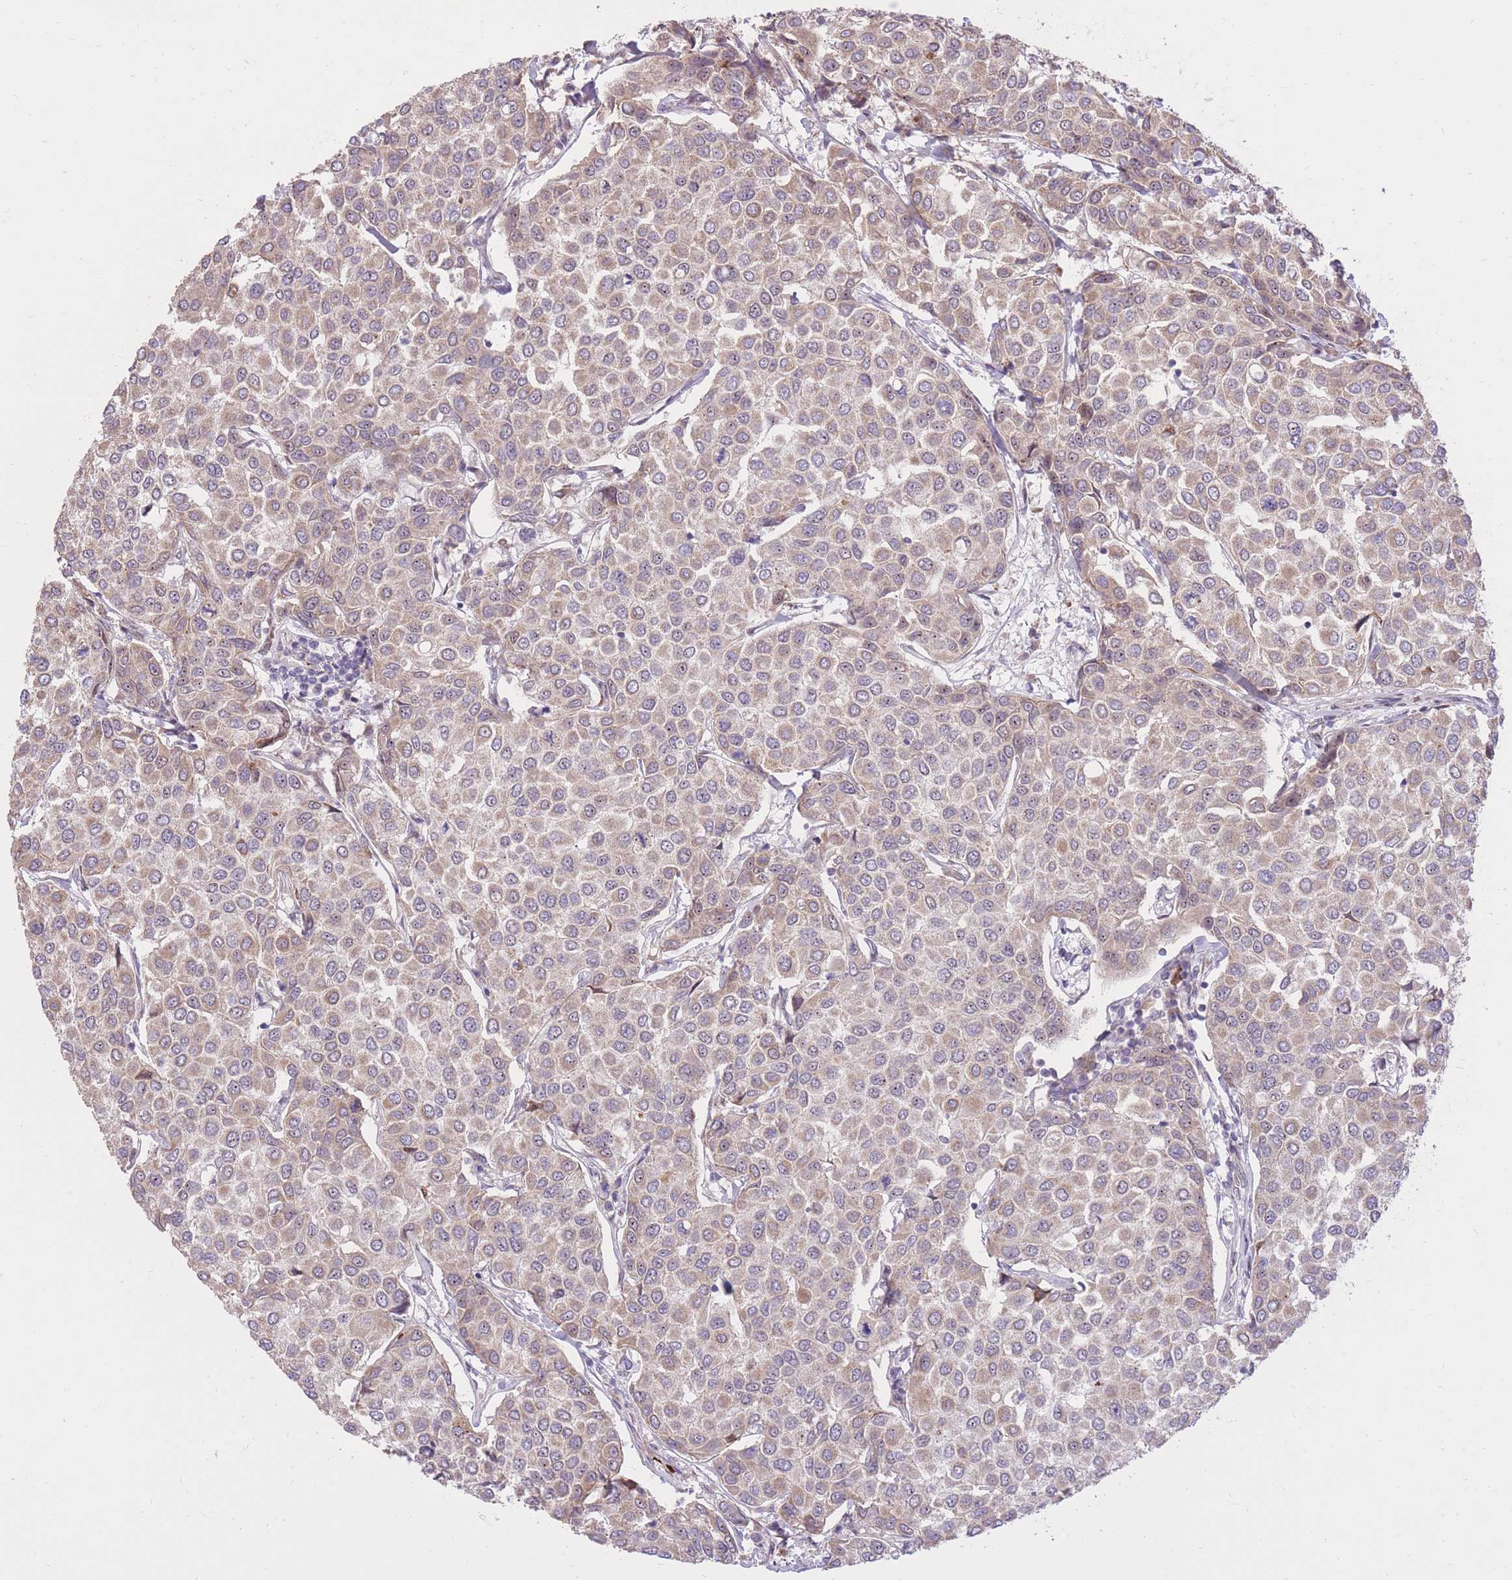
{"staining": {"intensity": "weak", "quantity": ">75%", "location": "cytoplasmic/membranous"}, "tissue": "breast cancer", "cell_type": "Tumor cells", "image_type": "cancer", "snomed": [{"axis": "morphology", "description": "Duct carcinoma"}, {"axis": "topography", "description": "Breast"}], "caption": "High-magnification brightfield microscopy of breast cancer (invasive ductal carcinoma) stained with DAB (3,3'-diaminobenzidine) (brown) and counterstained with hematoxylin (blue). tumor cells exhibit weak cytoplasmic/membranous expression is present in approximately>75% of cells.", "gene": "SLC4A4", "patient": {"sex": "female", "age": 55}}